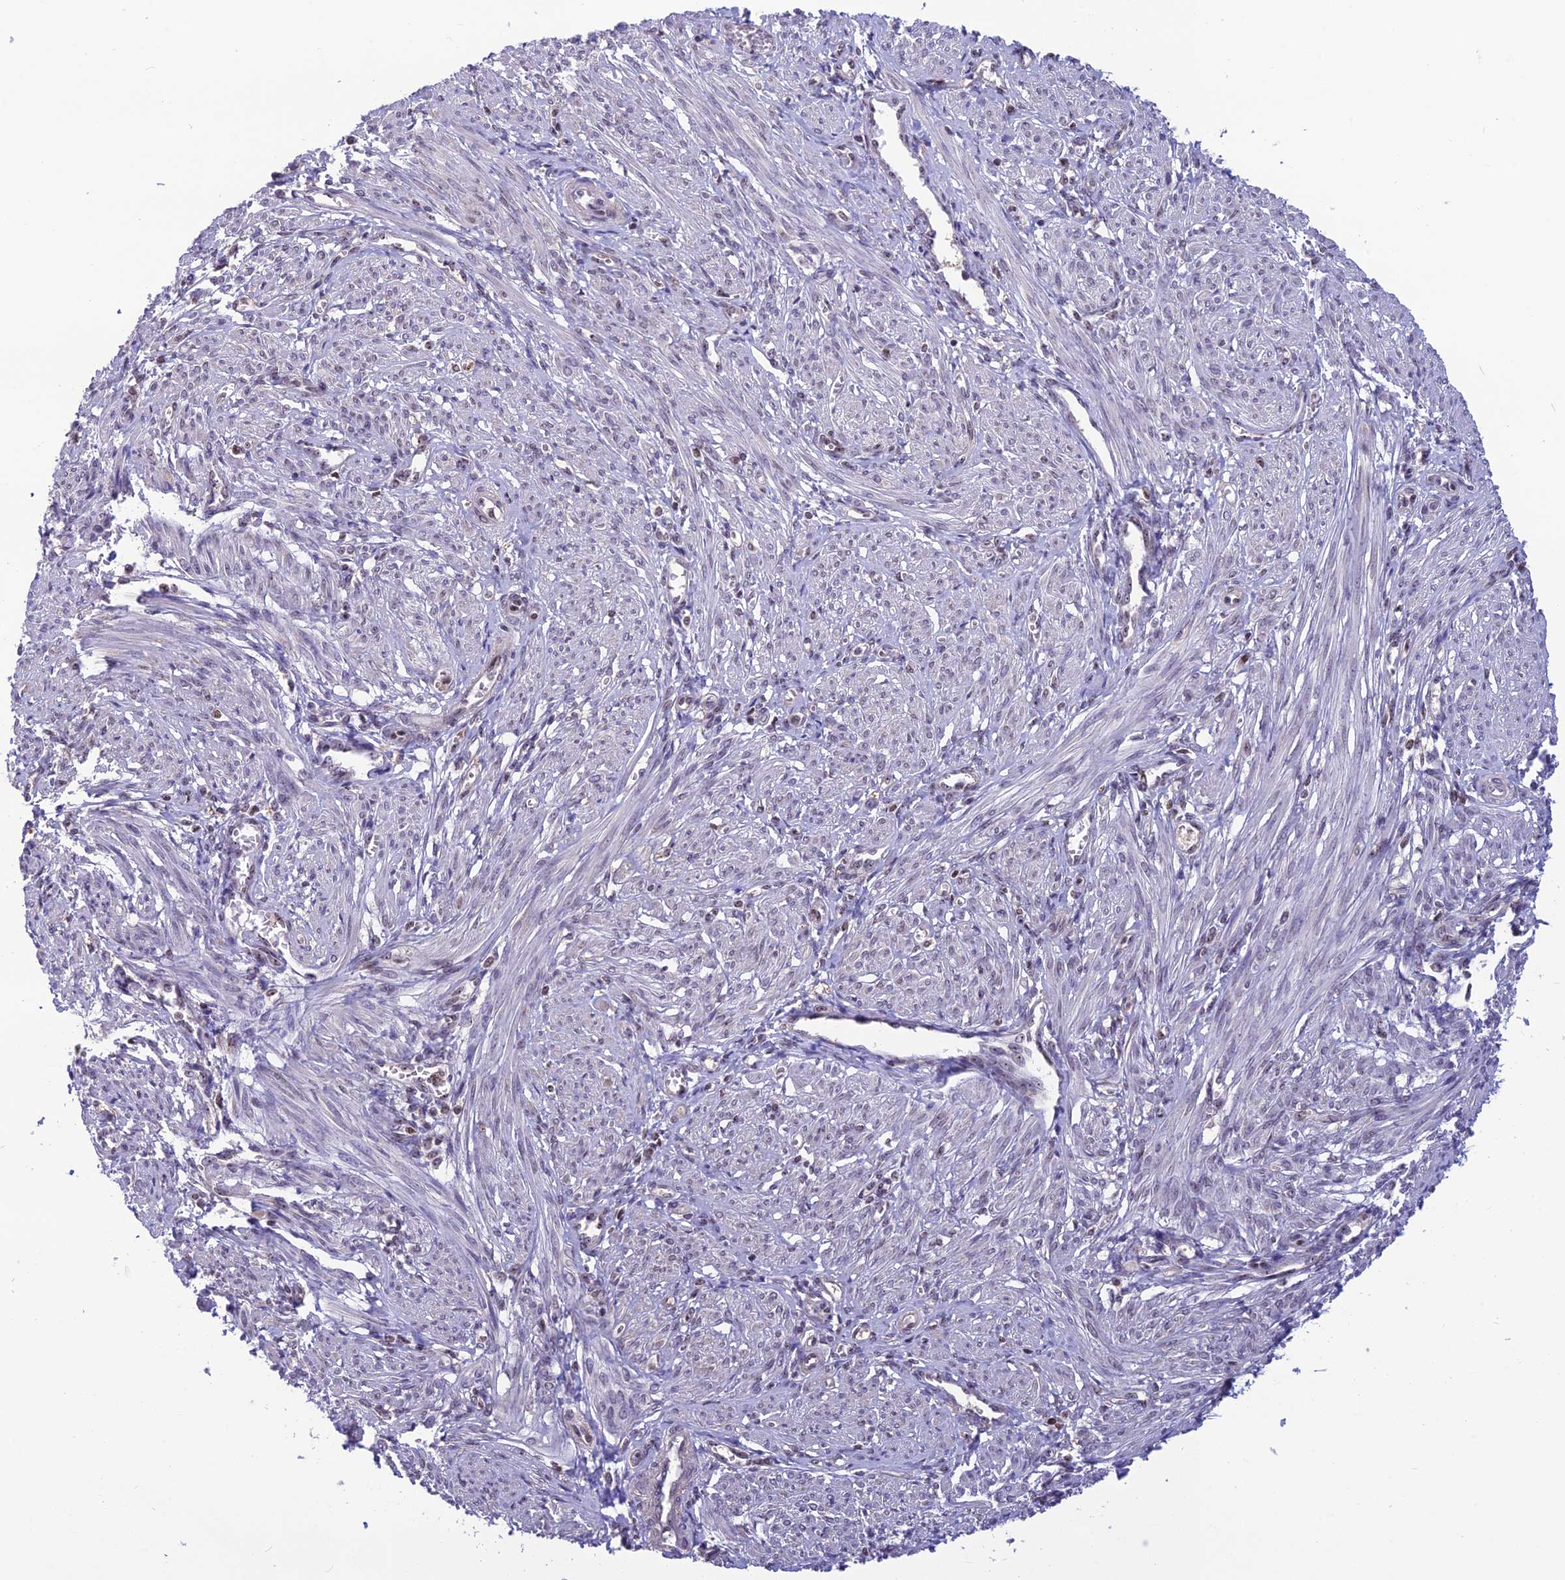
{"staining": {"intensity": "negative", "quantity": "none", "location": "none"}, "tissue": "smooth muscle", "cell_type": "Smooth muscle cells", "image_type": "normal", "snomed": [{"axis": "morphology", "description": "Normal tissue, NOS"}, {"axis": "topography", "description": "Smooth muscle"}], "caption": "Immunohistochemistry (IHC) image of unremarkable human smooth muscle stained for a protein (brown), which shows no positivity in smooth muscle cells.", "gene": "MIS12", "patient": {"sex": "female", "age": 39}}